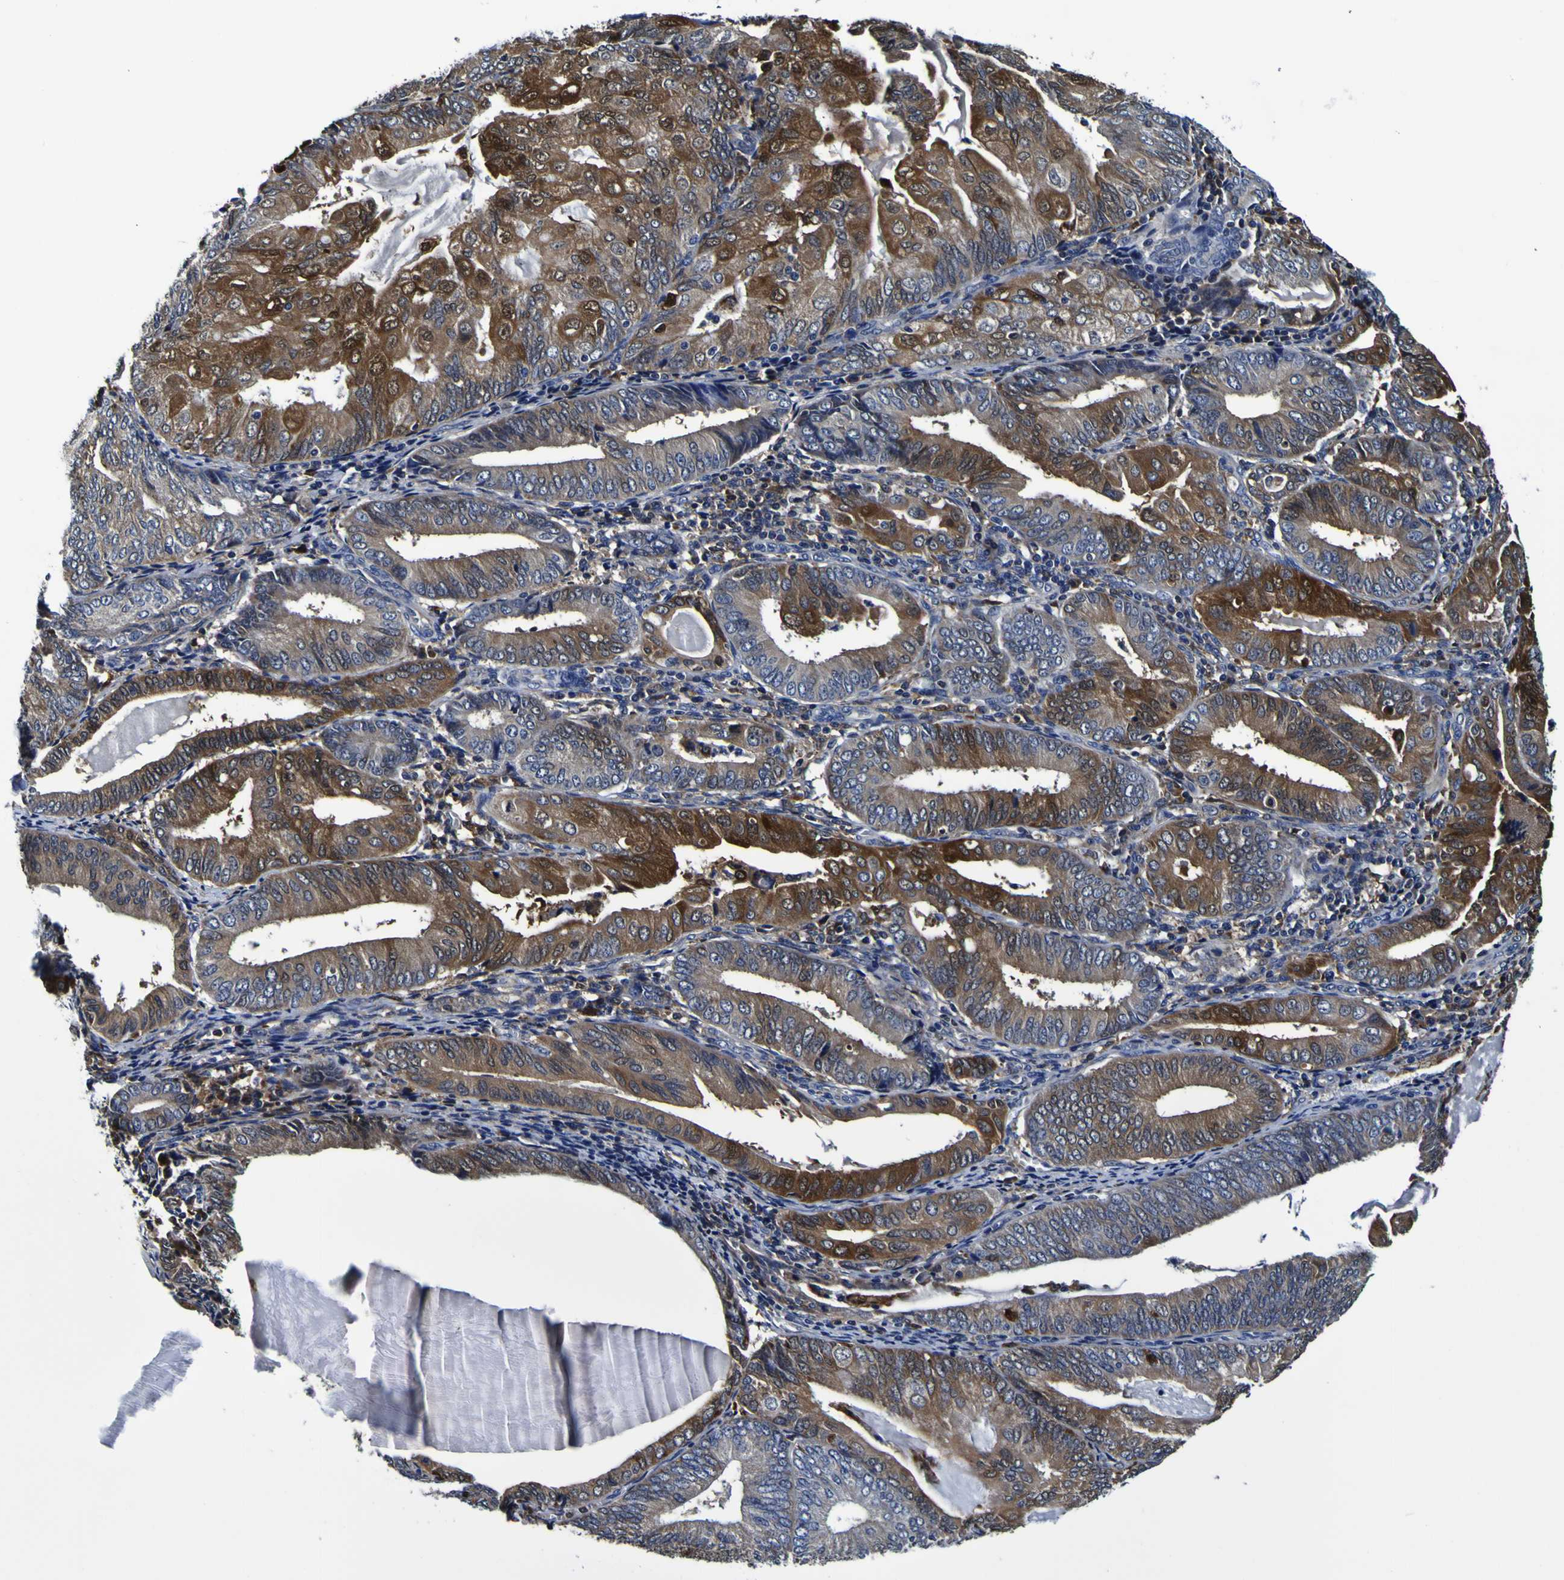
{"staining": {"intensity": "moderate", "quantity": "25%-75%", "location": "cytoplasmic/membranous"}, "tissue": "endometrial cancer", "cell_type": "Tumor cells", "image_type": "cancer", "snomed": [{"axis": "morphology", "description": "Adenocarcinoma, NOS"}, {"axis": "topography", "description": "Endometrium"}], "caption": "Adenocarcinoma (endometrial) stained for a protein demonstrates moderate cytoplasmic/membranous positivity in tumor cells.", "gene": "GPX1", "patient": {"sex": "female", "age": 81}}